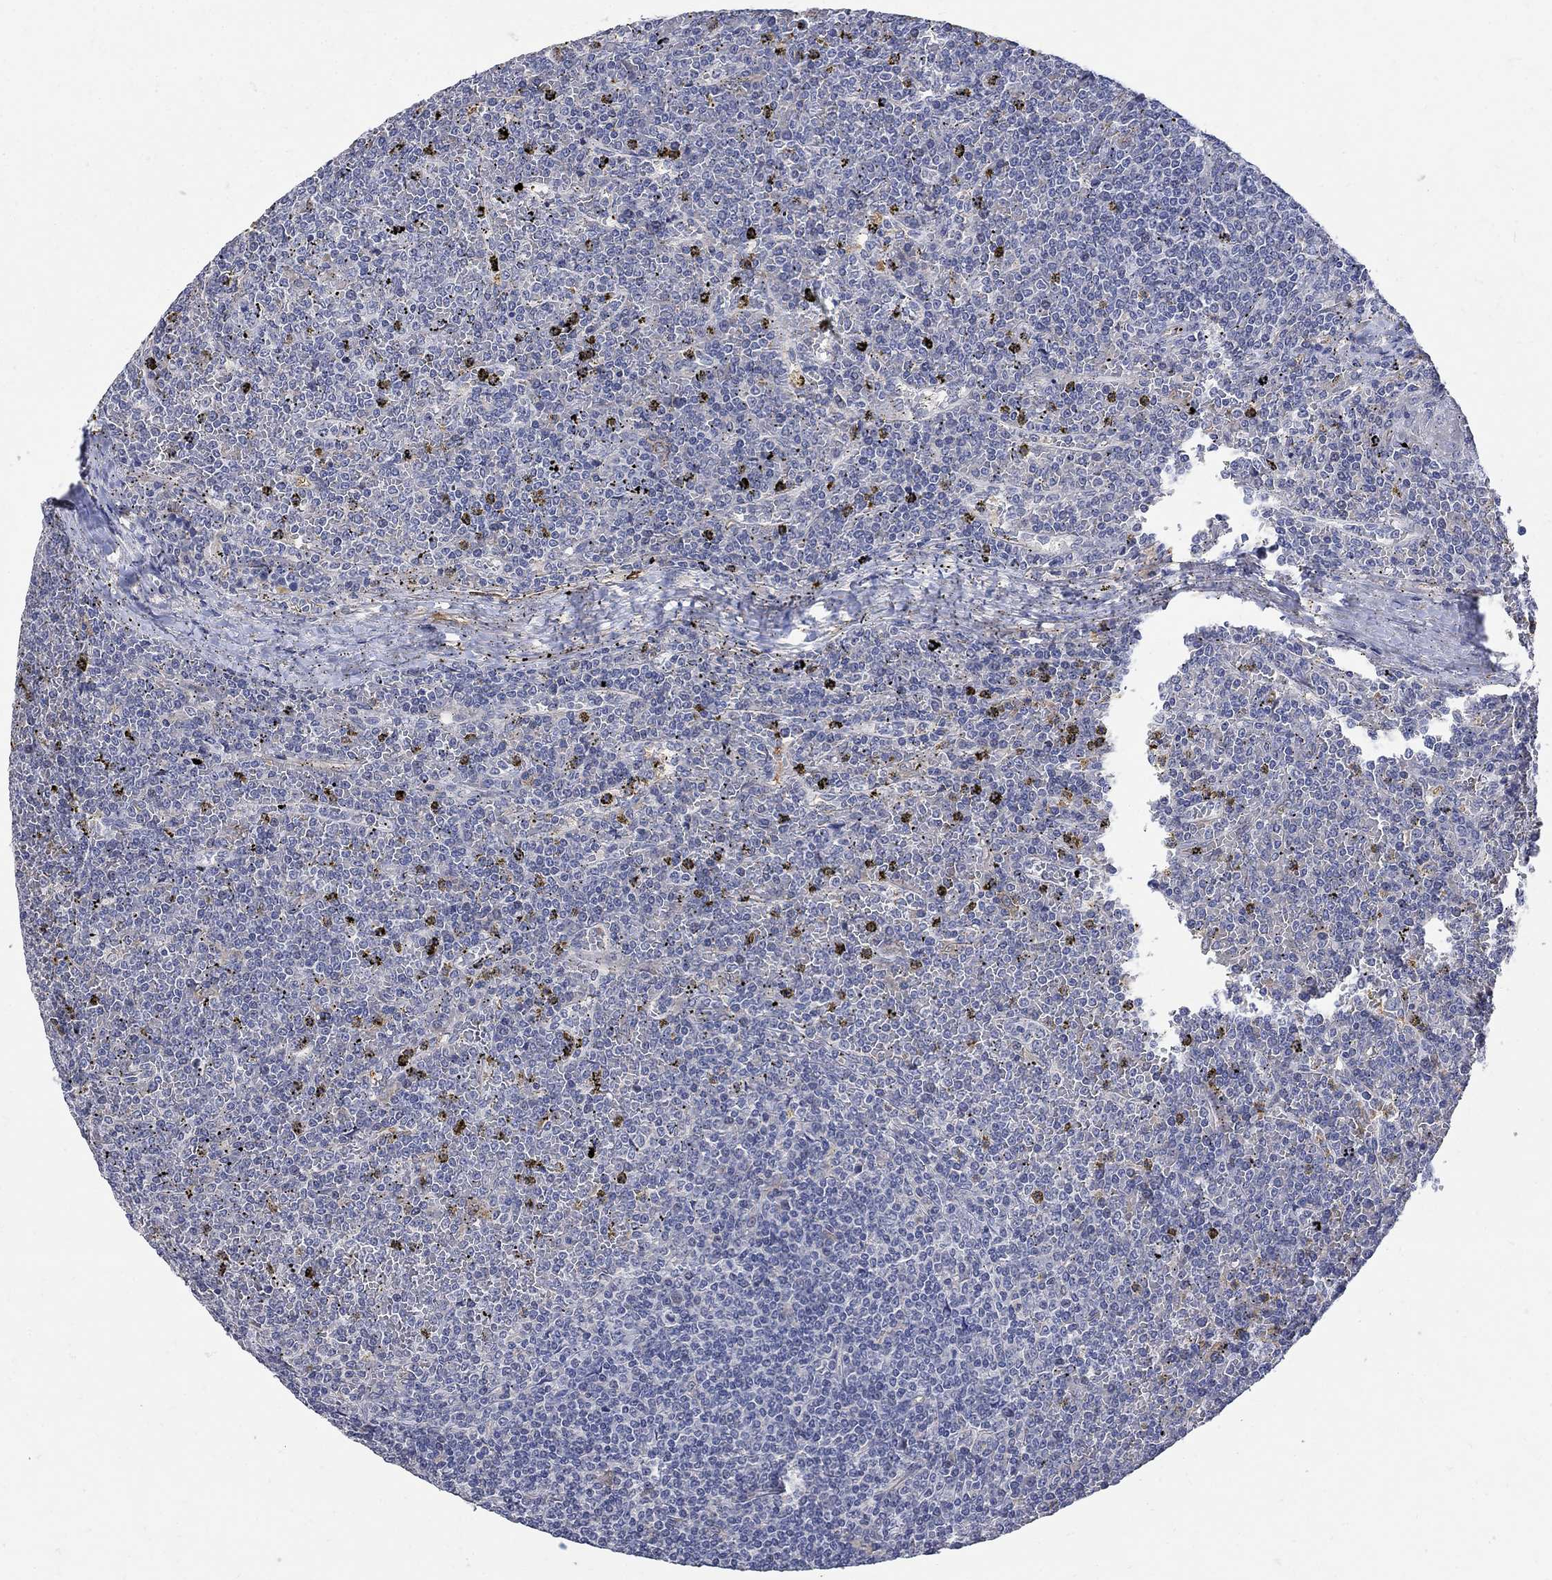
{"staining": {"intensity": "negative", "quantity": "none", "location": "none"}, "tissue": "lymphoma", "cell_type": "Tumor cells", "image_type": "cancer", "snomed": [{"axis": "morphology", "description": "Malignant lymphoma, non-Hodgkin's type, Low grade"}, {"axis": "topography", "description": "Spleen"}], "caption": "This is a micrograph of immunohistochemistry (IHC) staining of low-grade malignant lymphoma, non-Hodgkin's type, which shows no staining in tumor cells. The staining is performed using DAB (3,3'-diaminobenzidine) brown chromogen with nuclei counter-stained in using hematoxylin.", "gene": "TGM2", "patient": {"sex": "female", "age": 19}}